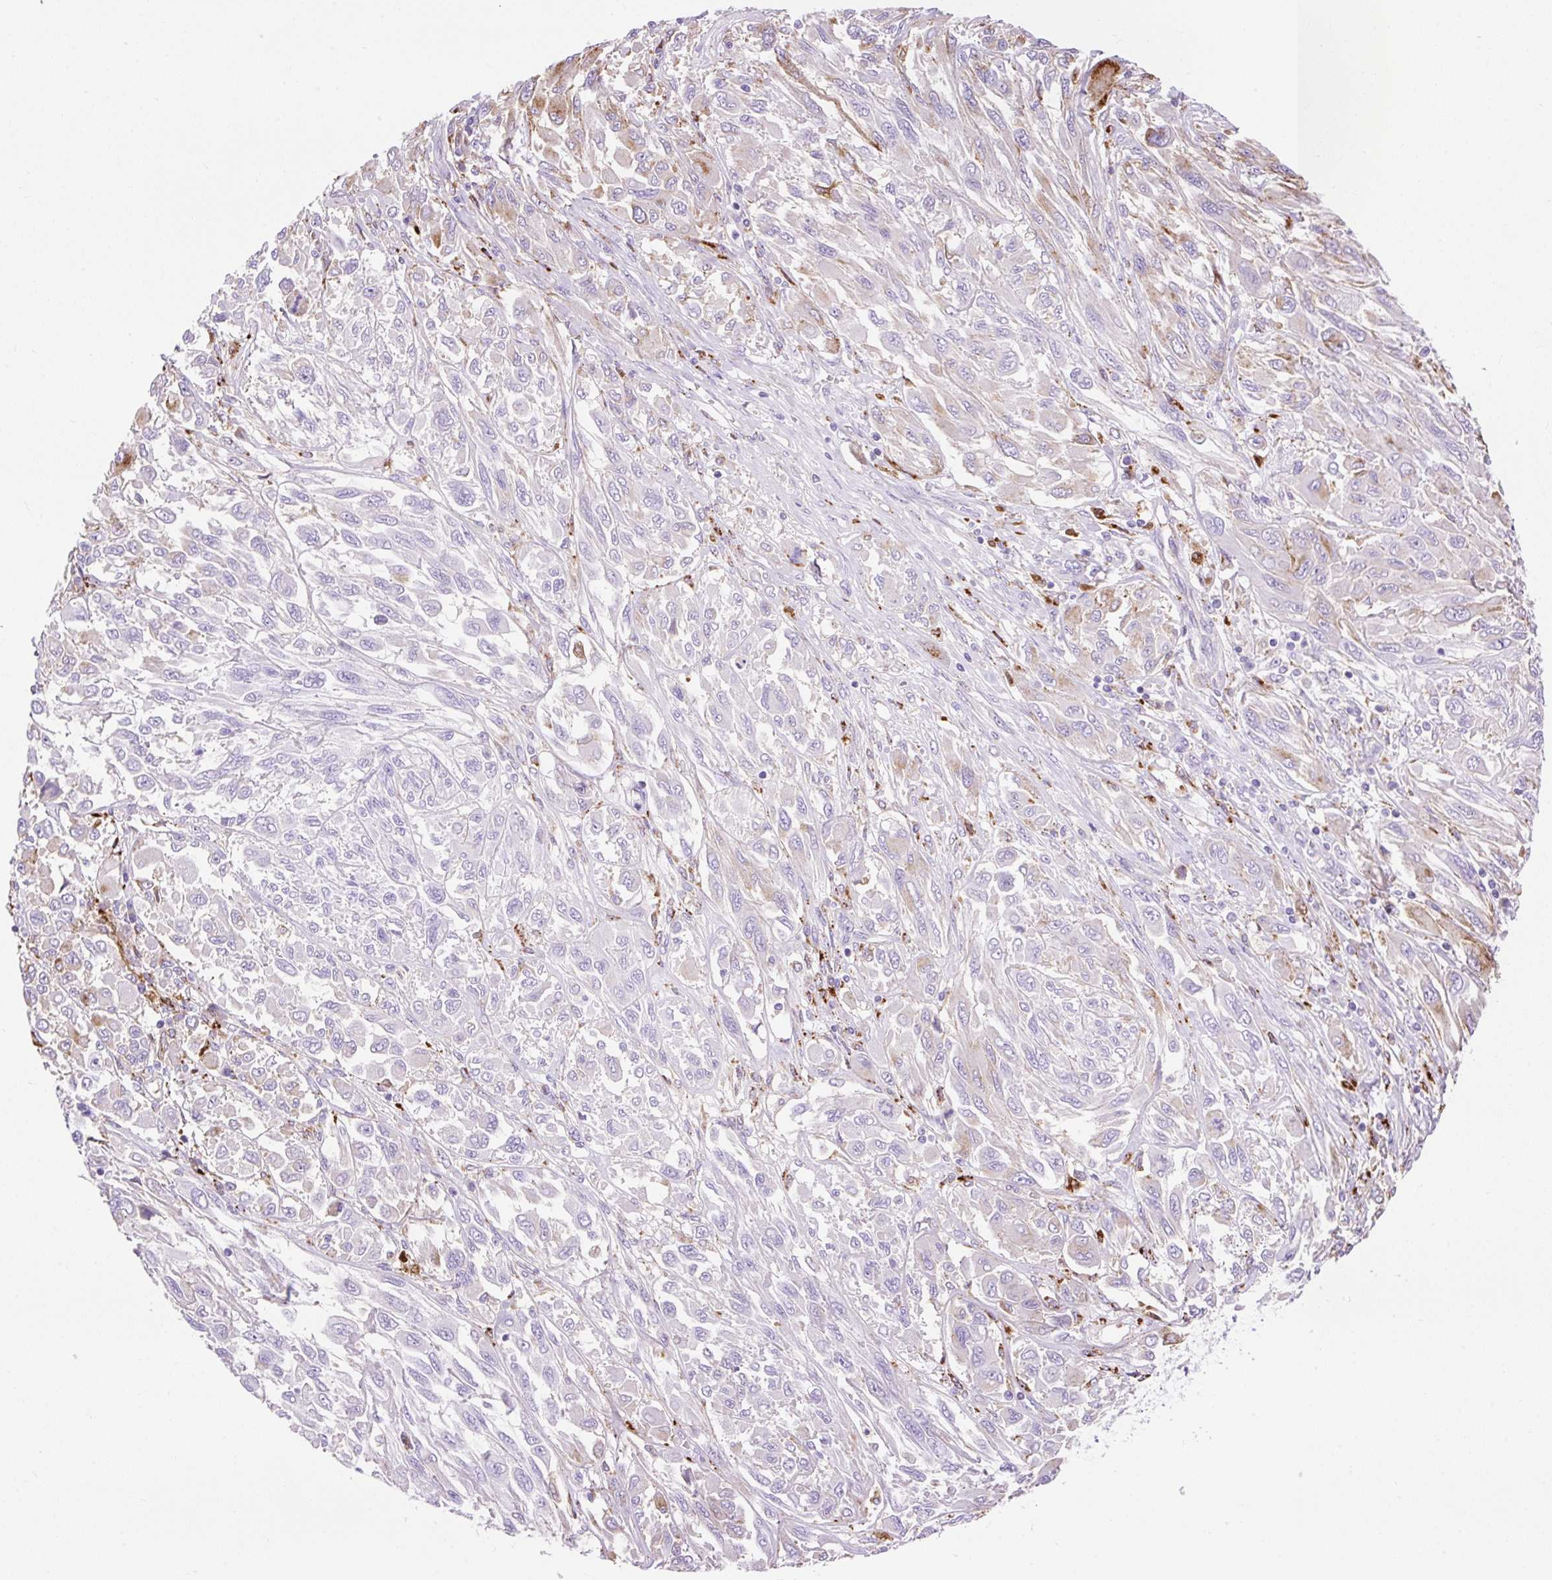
{"staining": {"intensity": "weak", "quantity": "<25%", "location": "cytoplasmic/membranous"}, "tissue": "melanoma", "cell_type": "Tumor cells", "image_type": "cancer", "snomed": [{"axis": "morphology", "description": "Malignant melanoma, NOS"}, {"axis": "topography", "description": "Skin"}], "caption": "An immunohistochemistry image of malignant melanoma is shown. There is no staining in tumor cells of malignant melanoma.", "gene": "HEXB", "patient": {"sex": "female", "age": 91}}